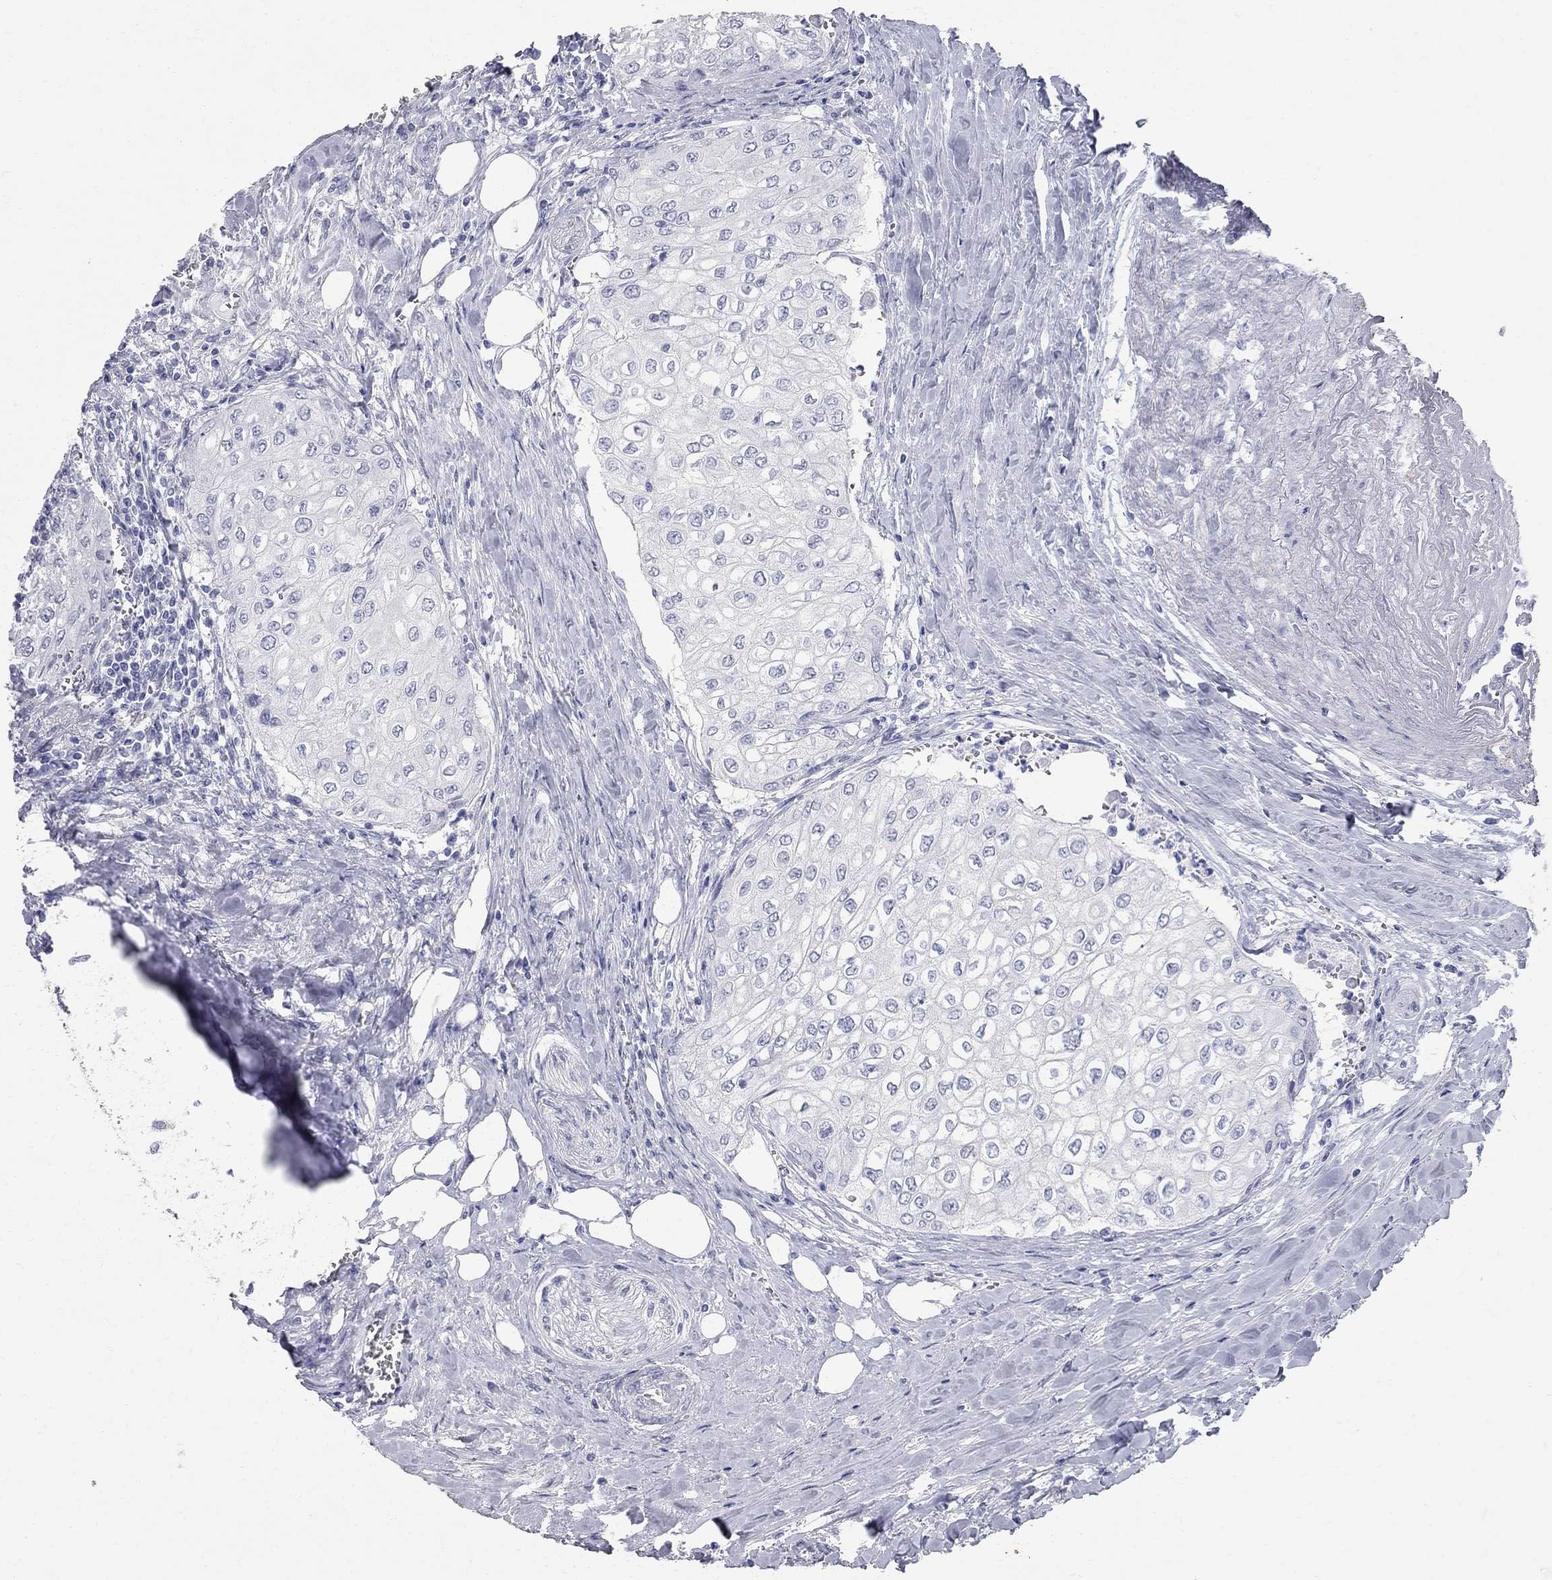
{"staining": {"intensity": "negative", "quantity": "none", "location": "none"}, "tissue": "urothelial cancer", "cell_type": "Tumor cells", "image_type": "cancer", "snomed": [{"axis": "morphology", "description": "Urothelial carcinoma, High grade"}, {"axis": "topography", "description": "Urinary bladder"}], "caption": "There is no significant expression in tumor cells of urothelial carcinoma (high-grade).", "gene": "BPIFB1", "patient": {"sex": "male", "age": 62}}